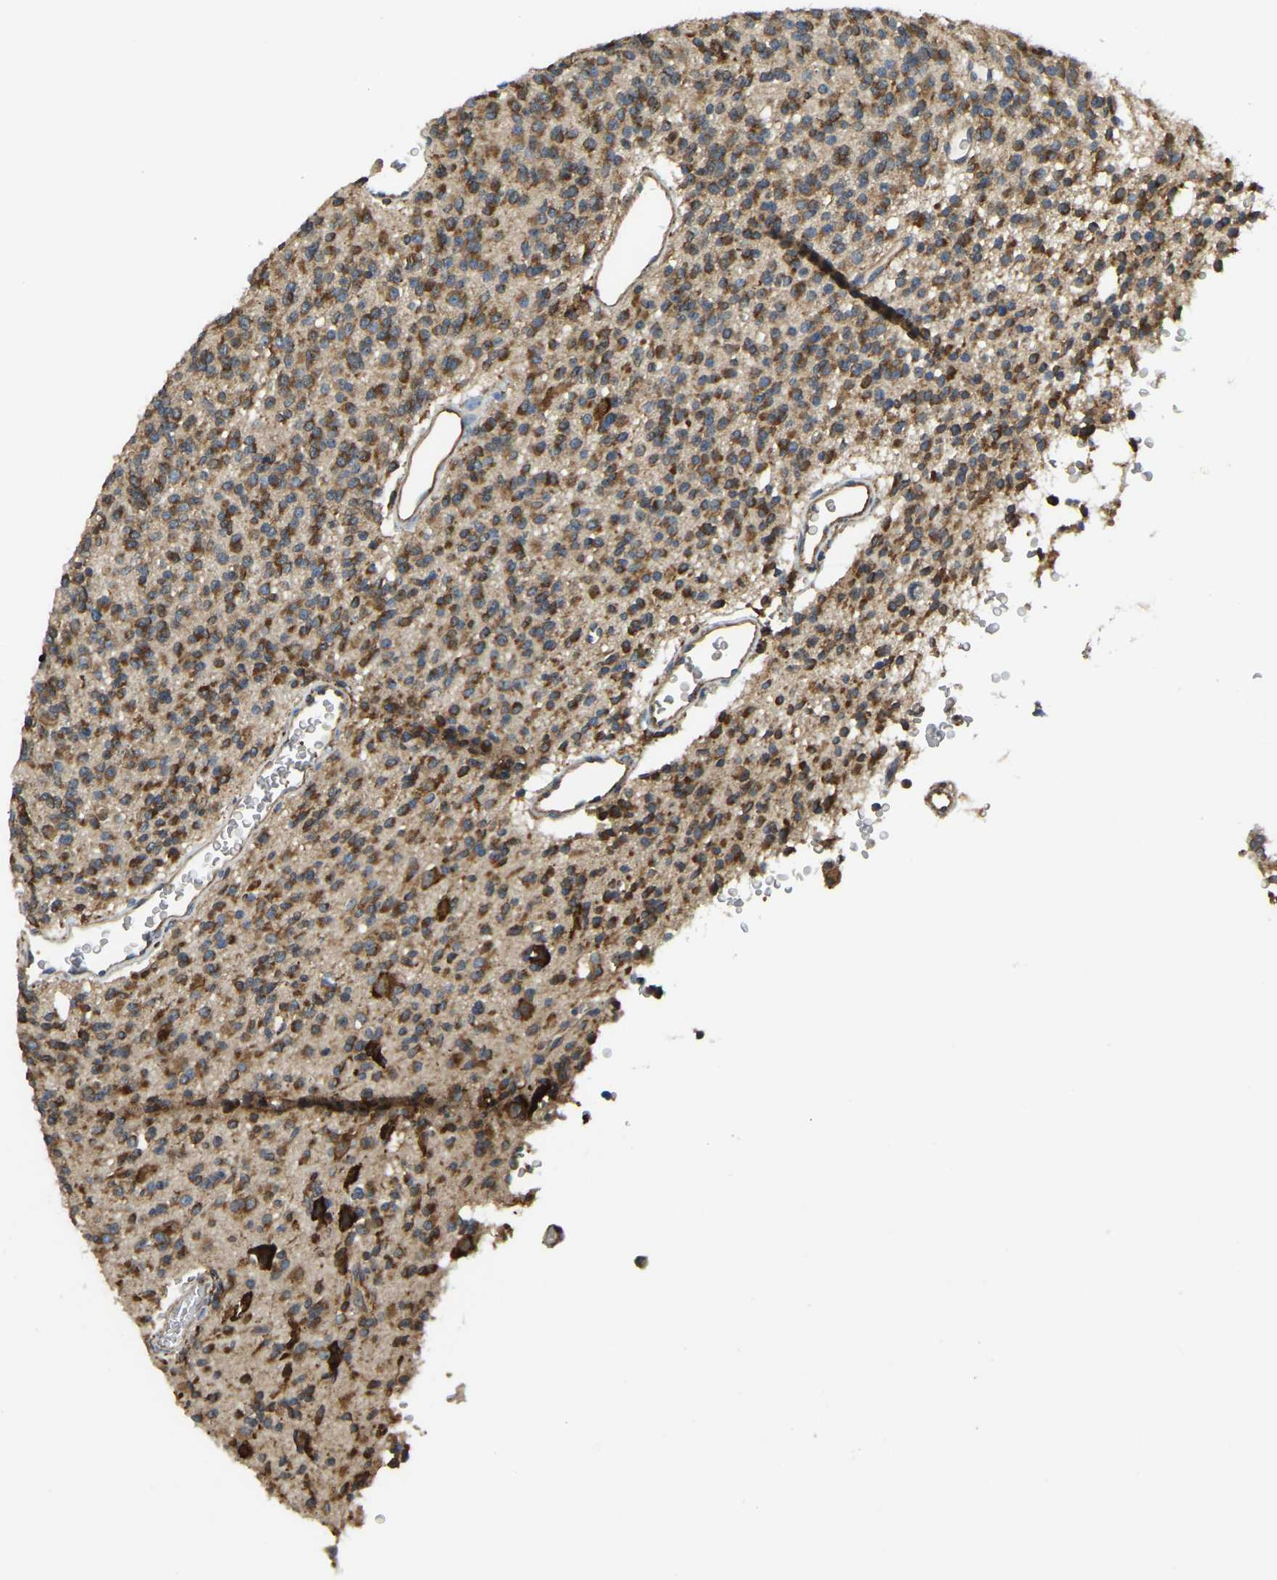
{"staining": {"intensity": "strong", "quantity": ">75%", "location": "cytoplasmic/membranous"}, "tissue": "glioma", "cell_type": "Tumor cells", "image_type": "cancer", "snomed": [{"axis": "morphology", "description": "Glioma, malignant, High grade"}, {"axis": "topography", "description": "Brain"}], "caption": "Protein expression analysis of human glioma reveals strong cytoplasmic/membranous positivity in about >75% of tumor cells.", "gene": "RNF115", "patient": {"sex": "male", "age": 34}}